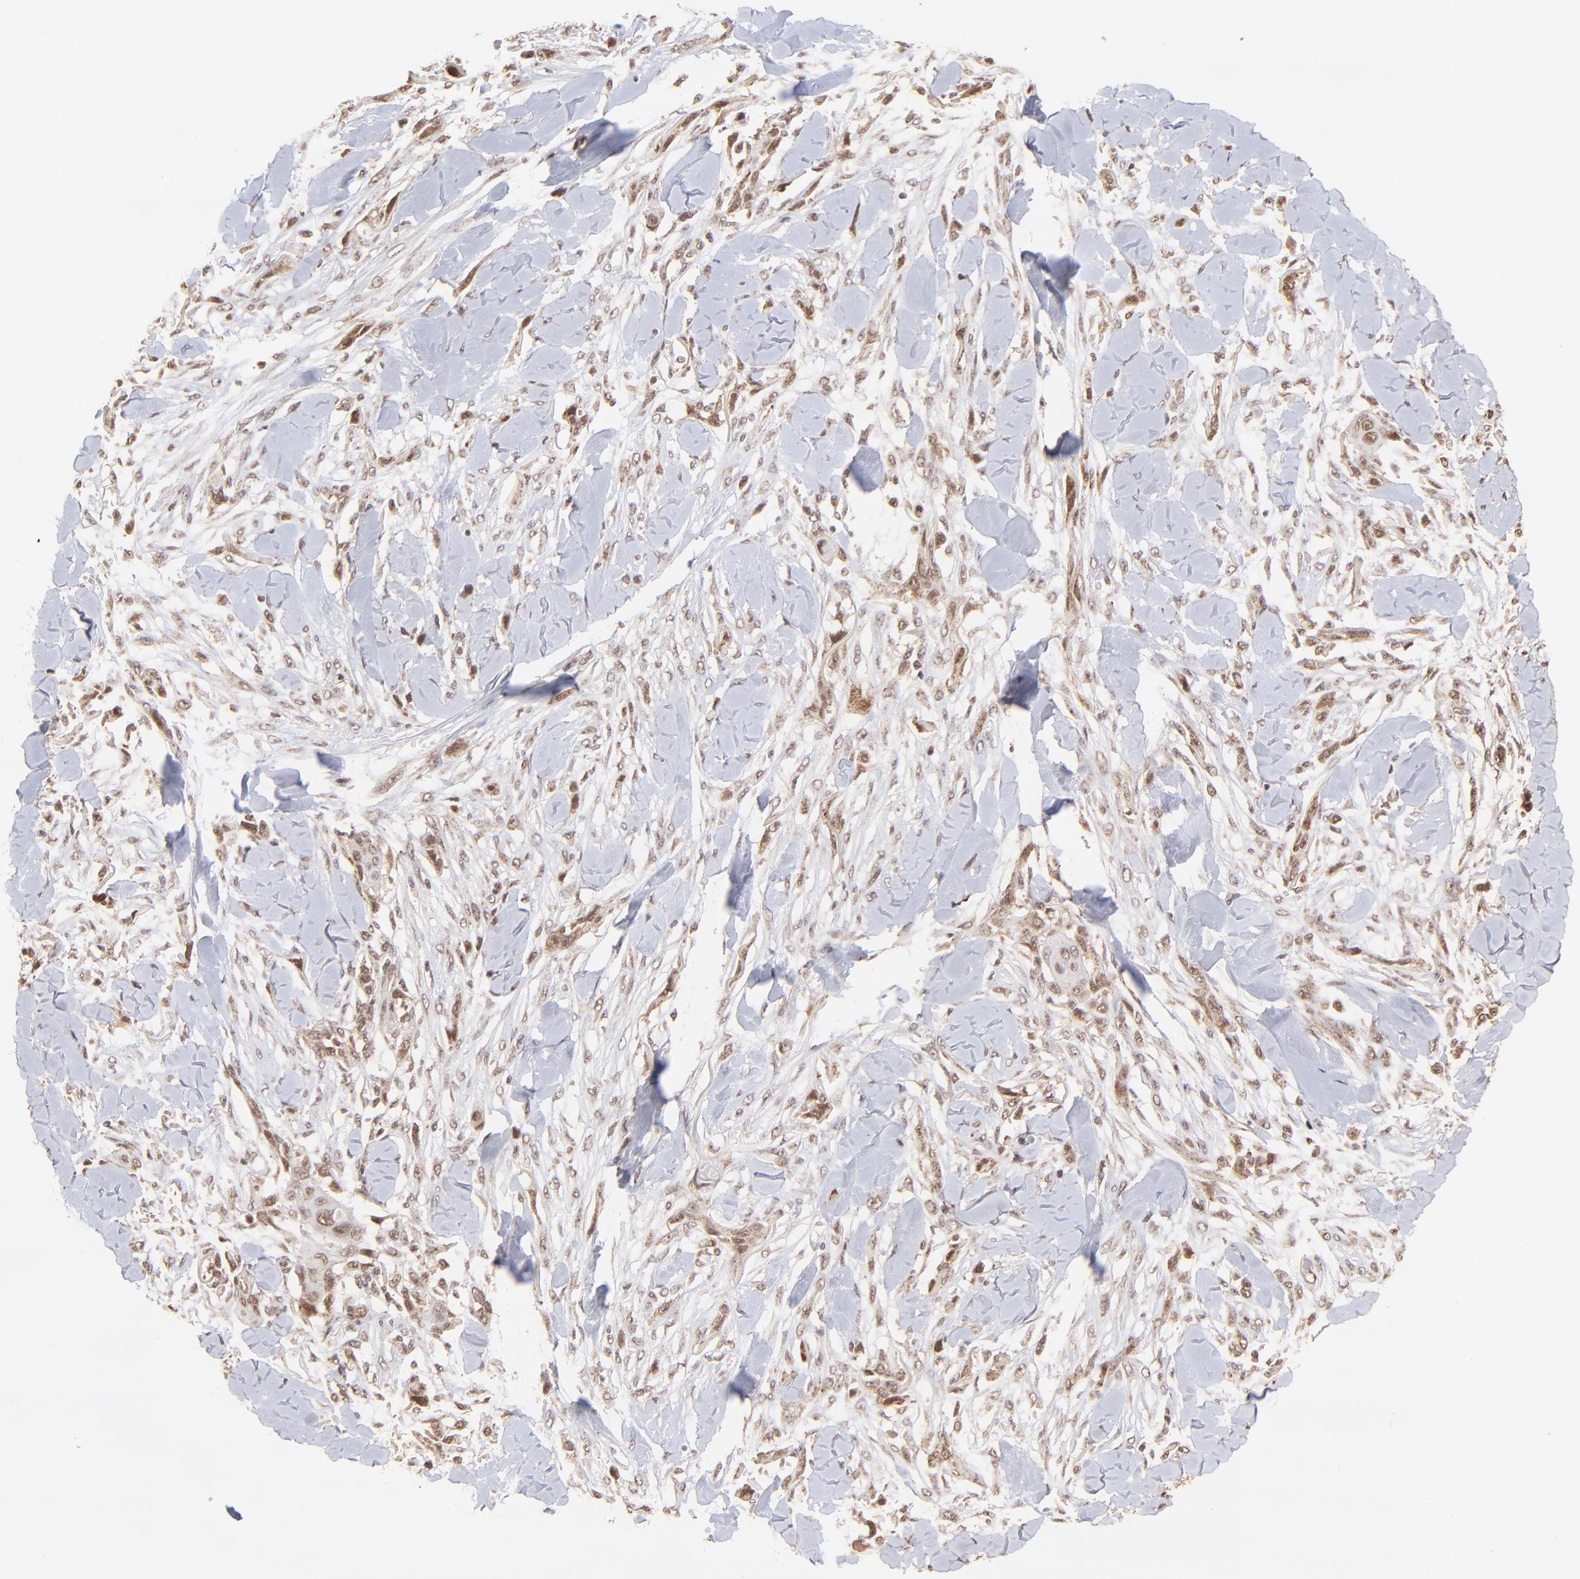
{"staining": {"intensity": "moderate", "quantity": ">75%", "location": "cytoplasmic/membranous,nuclear"}, "tissue": "skin cancer", "cell_type": "Tumor cells", "image_type": "cancer", "snomed": [{"axis": "morphology", "description": "Squamous cell carcinoma, NOS"}, {"axis": "topography", "description": "Skin"}], "caption": "The immunohistochemical stain highlights moderate cytoplasmic/membranous and nuclear staining in tumor cells of squamous cell carcinoma (skin) tissue. The protein is stained brown, and the nuclei are stained in blue (DAB IHC with brightfield microscopy, high magnification).", "gene": "MED15", "patient": {"sex": "female", "age": 59}}